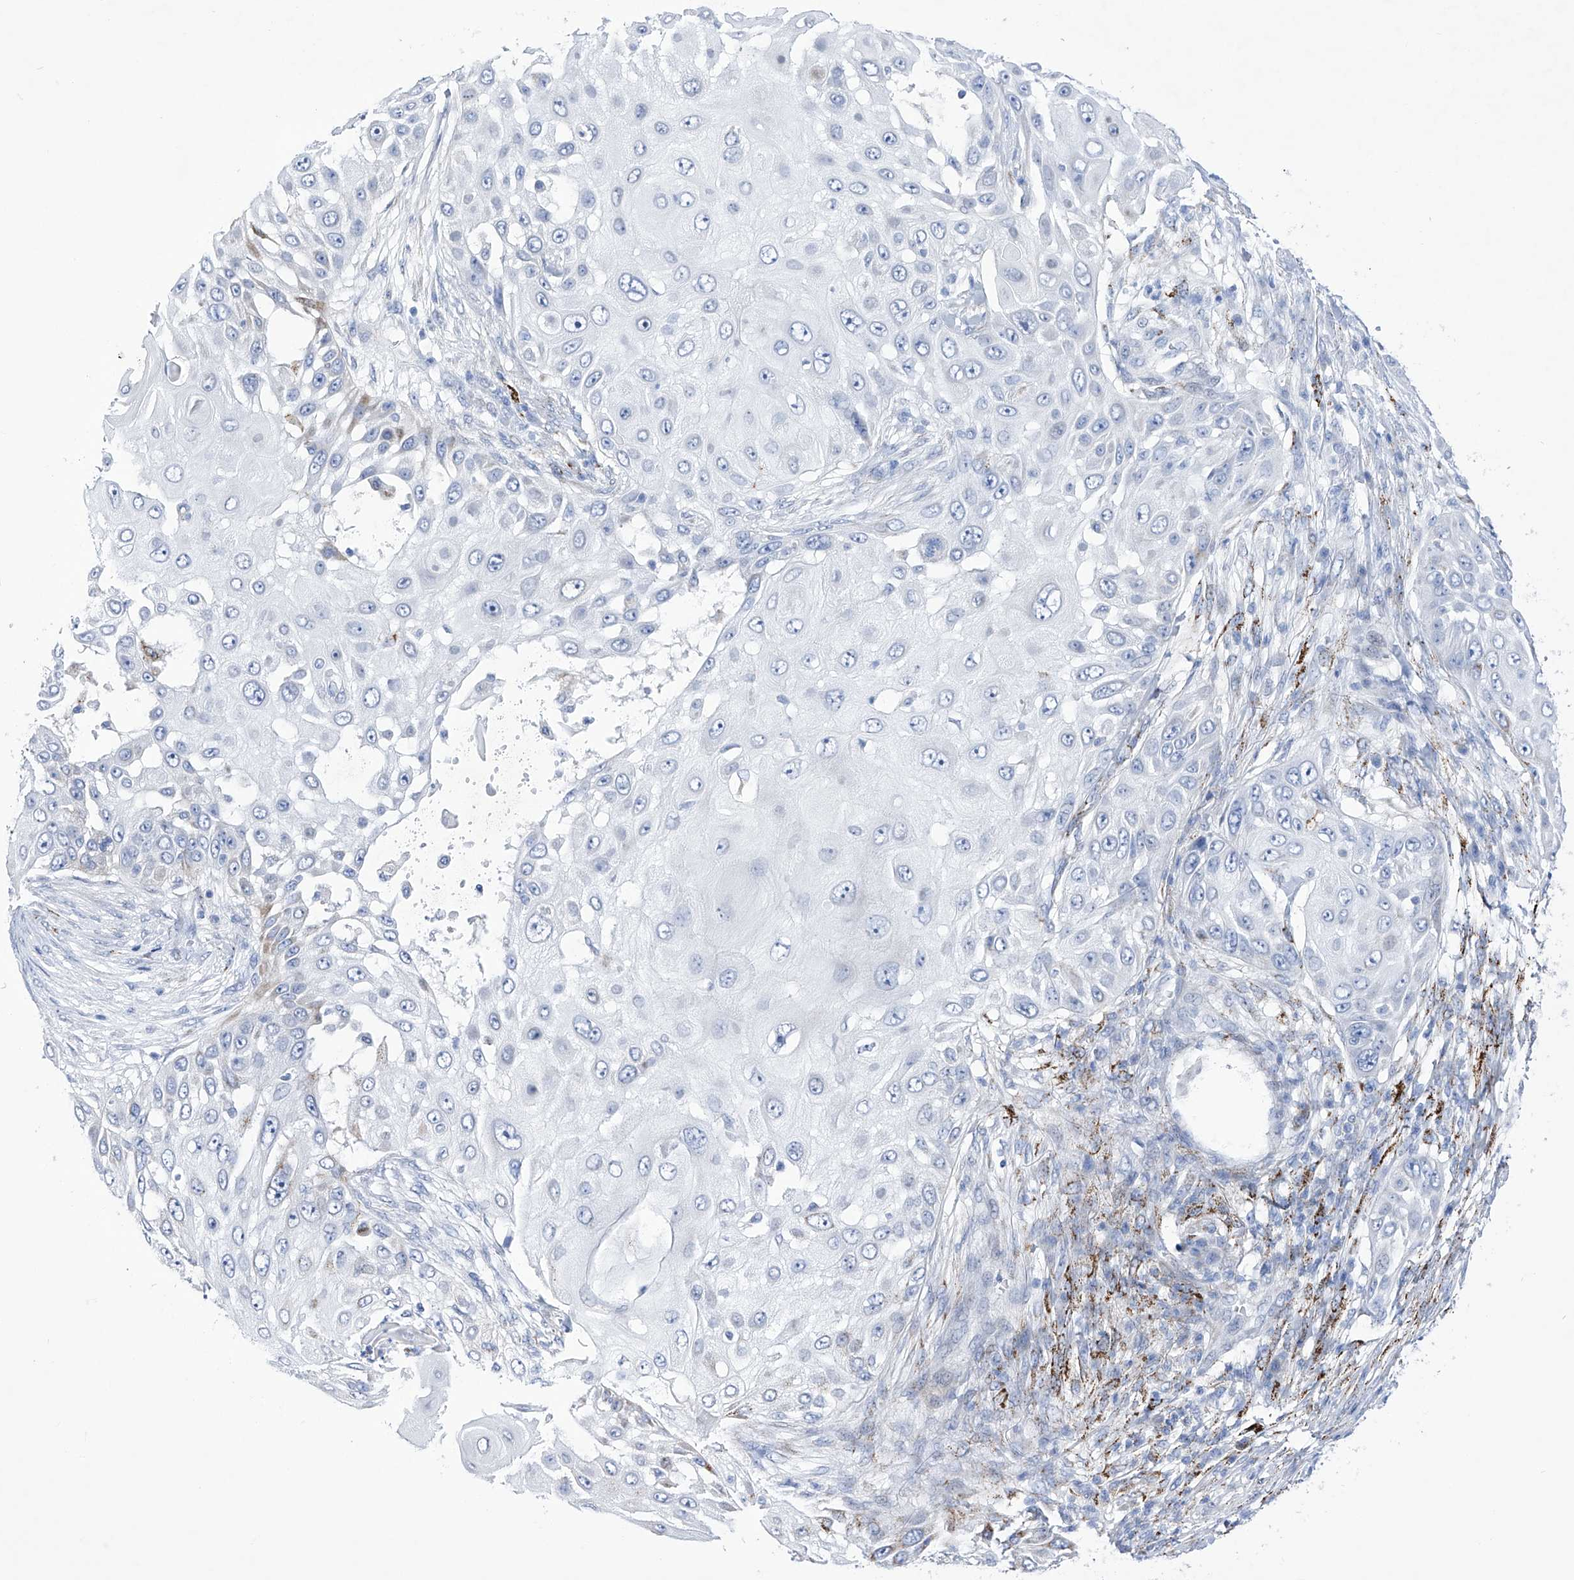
{"staining": {"intensity": "negative", "quantity": "none", "location": "none"}, "tissue": "skin cancer", "cell_type": "Tumor cells", "image_type": "cancer", "snomed": [{"axis": "morphology", "description": "Squamous cell carcinoma, NOS"}, {"axis": "topography", "description": "Skin"}], "caption": "An IHC micrograph of skin cancer is shown. There is no staining in tumor cells of skin cancer.", "gene": "C1orf87", "patient": {"sex": "female", "age": 44}}